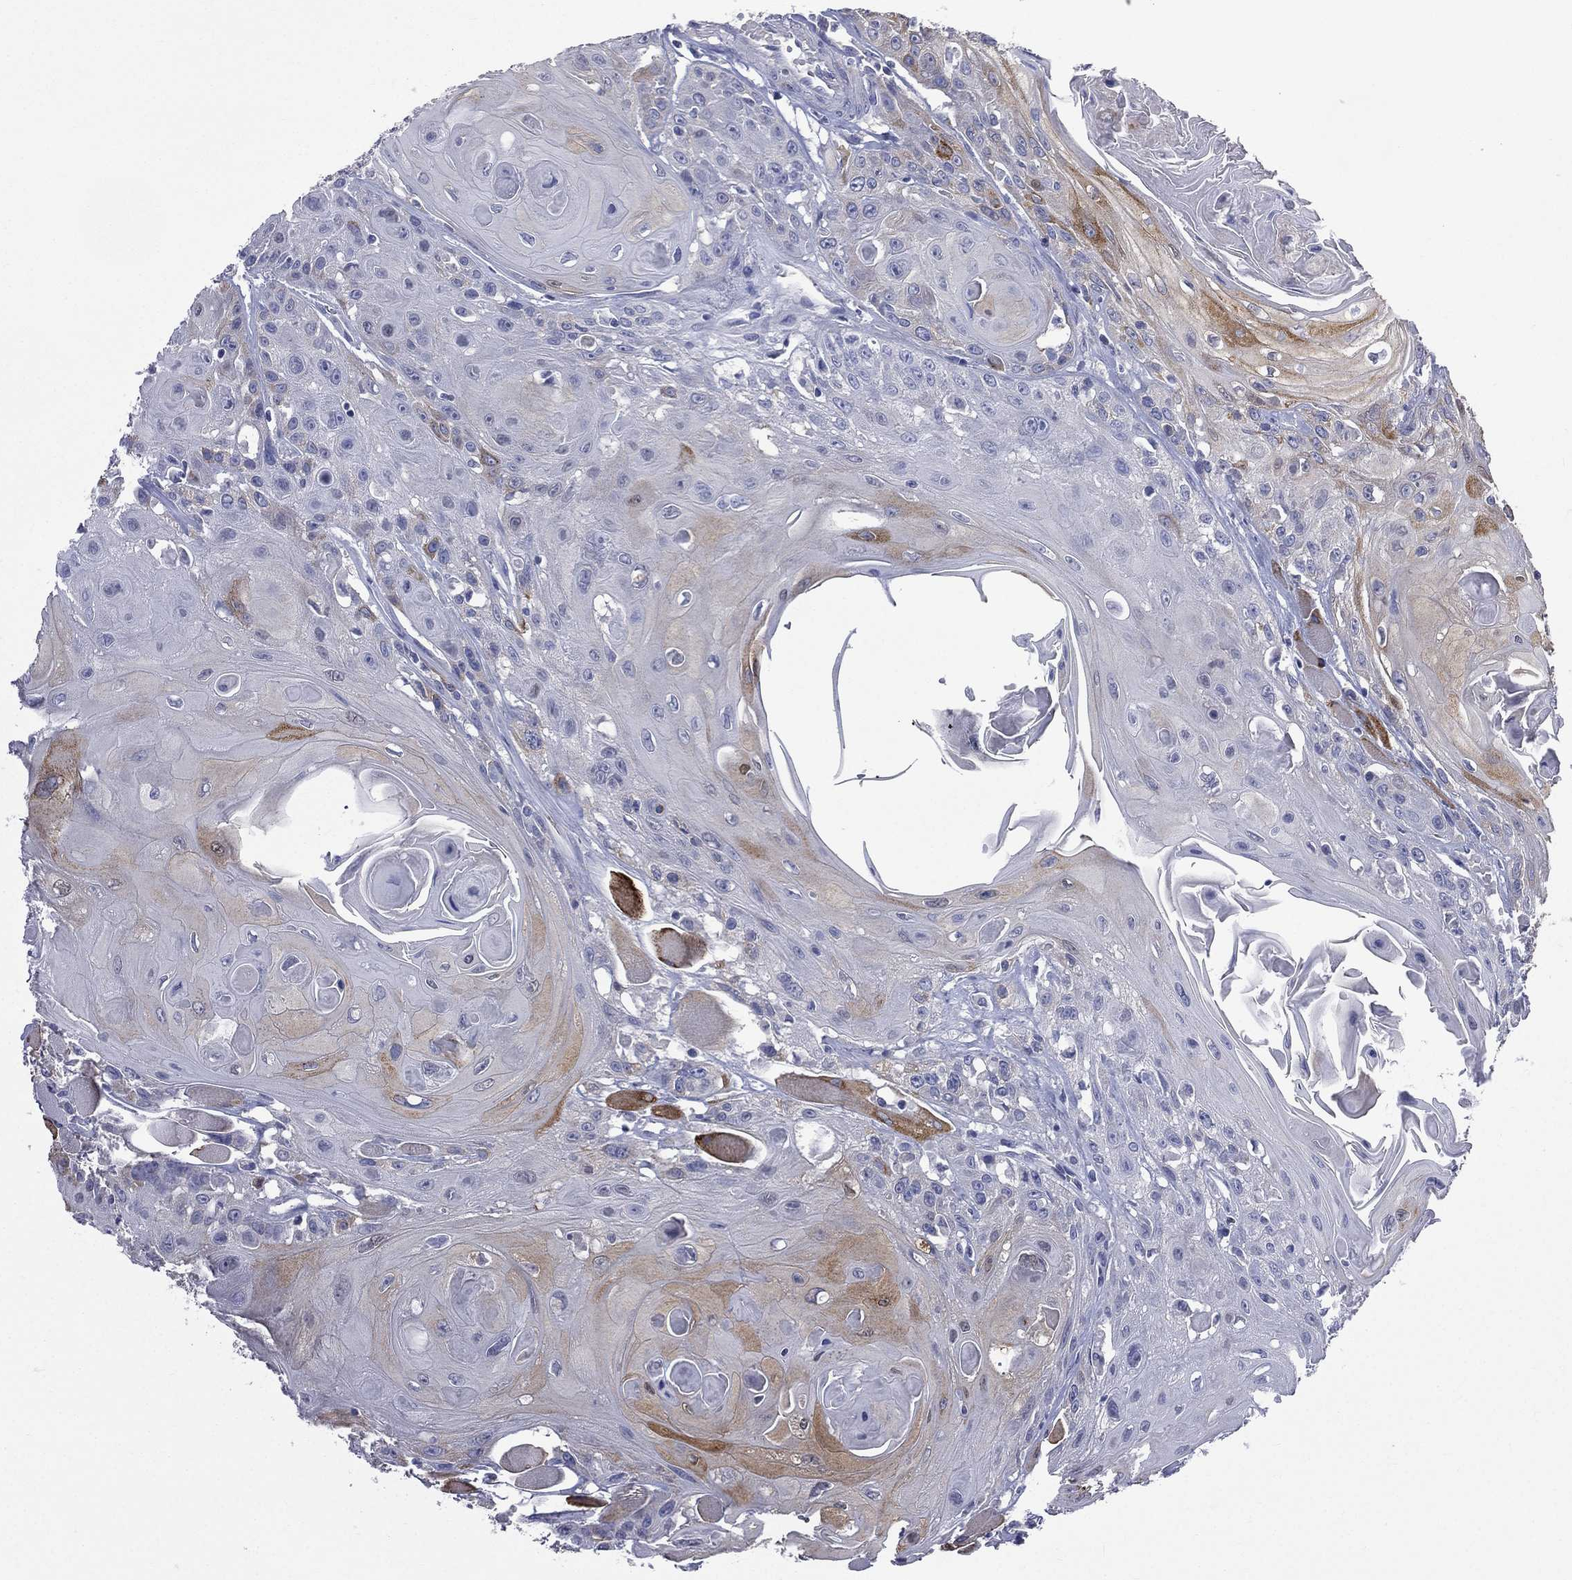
{"staining": {"intensity": "moderate", "quantity": "<25%", "location": "cytoplasmic/membranous"}, "tissue": "head and neck cancer", "cell_type": "Tumor cells", "image_type": "cancer", "snomed": [{"axis": "morphology", "description": "Squamous cell carcinoma, NOS"}, {"axis": "topography", "description": "Head-Neck"}], "caption": "Human head and neck cancer stained with a brown dye reveals moderate cytoplasmic/membranous positive staining in about <25% of tumor cells.", "gene": "CES2", "patient": {"sex": "female", "age": 59}}